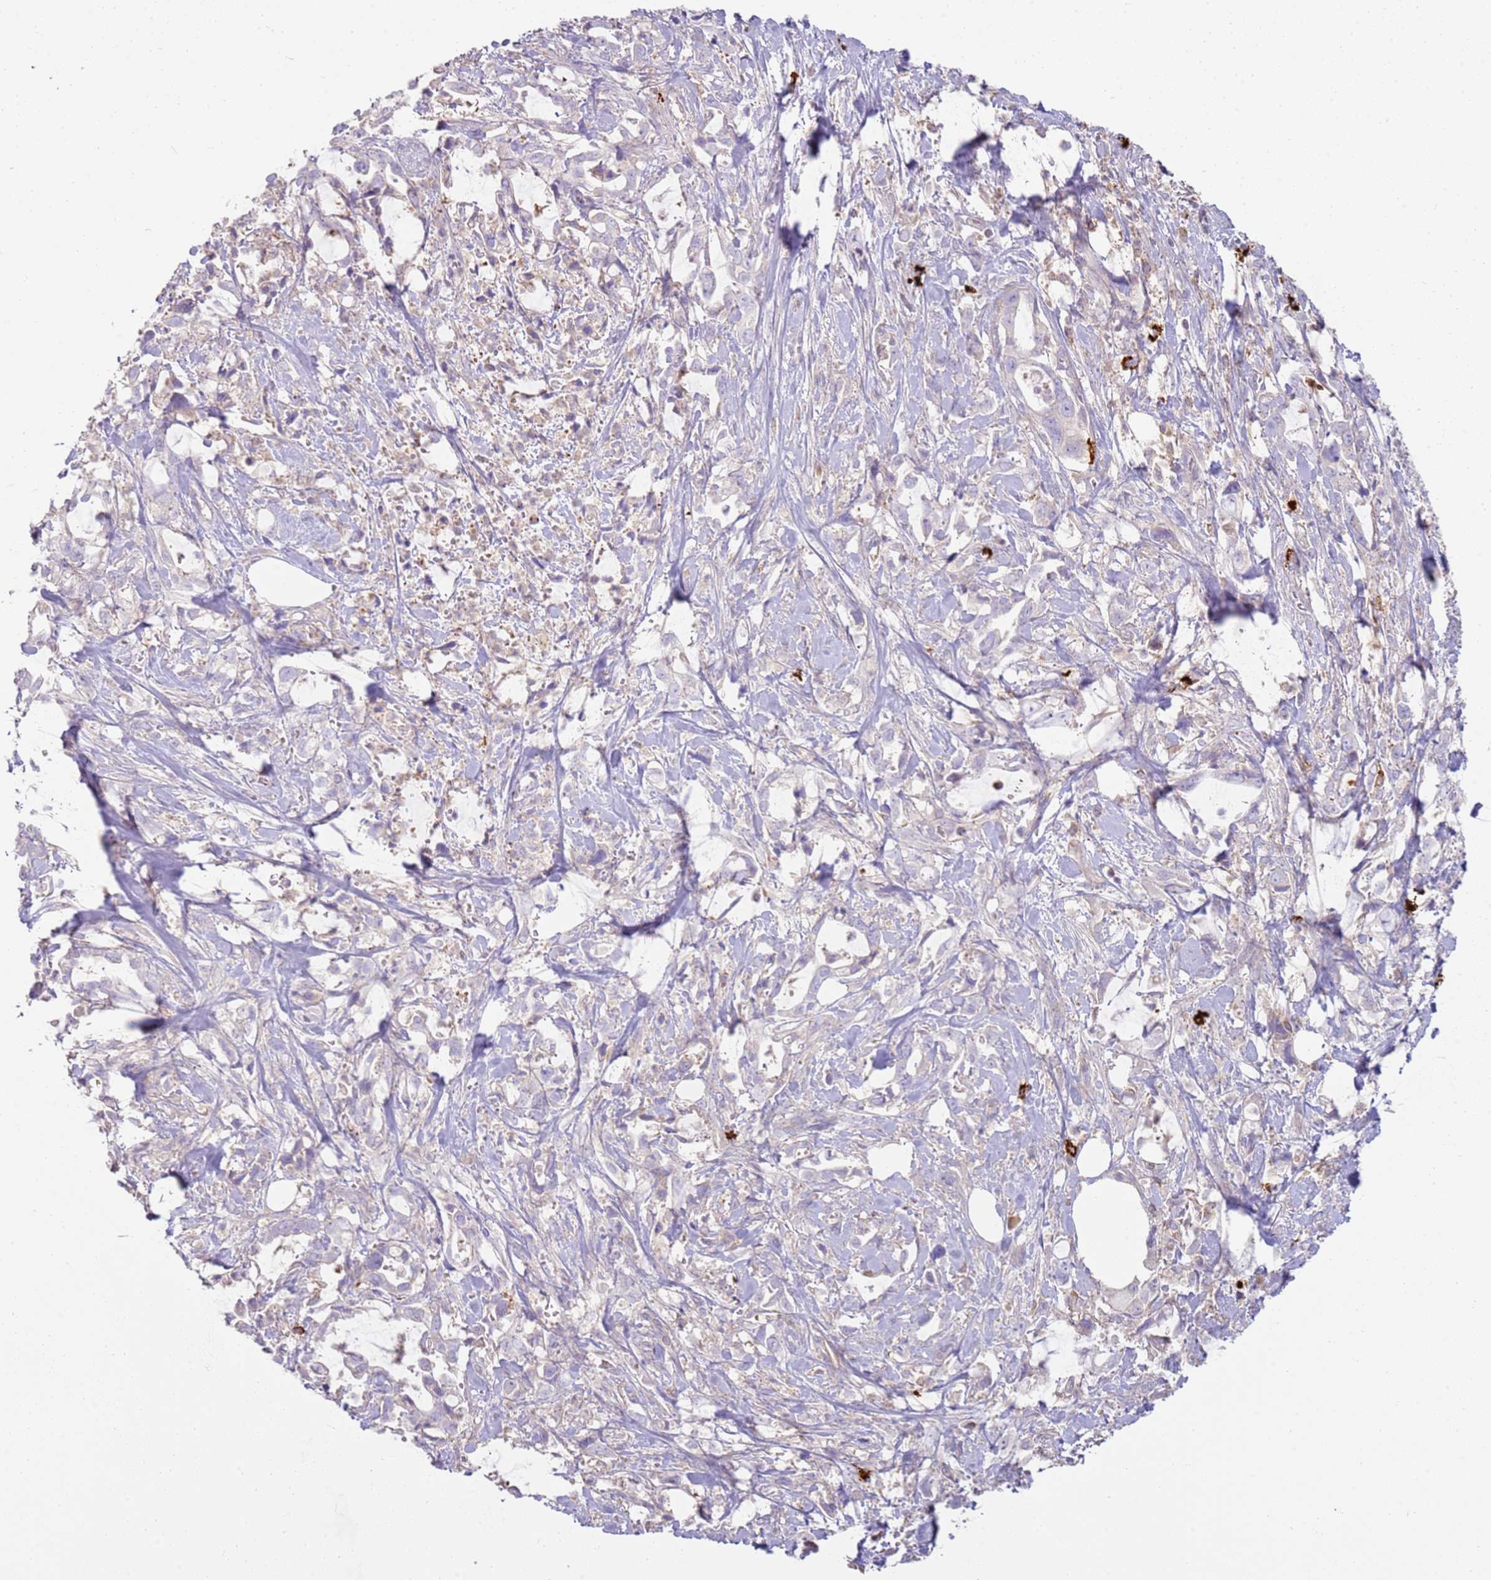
{"staining": {"intensity": "negative", "quantity": "none", "location": "none"}, "tissue": "pancreatic cancer", "cell_type": "Tumor cells", "image_type": "cancer", "snomed": [{"axis": "morphology", "description": "Adenocarcinoma, NOS"}, {"axis": "topography", "description": "Pancreas"}], "caption": "An immunohistochemistry (IHC) photomicrograph of adenocarcinoma (pancreatic) is shown. There is no staining in tumor cells of adenocarcinoma (pancreatic).", "gene": "FPR1", "patient": {"sex": "female", "age": 61}}